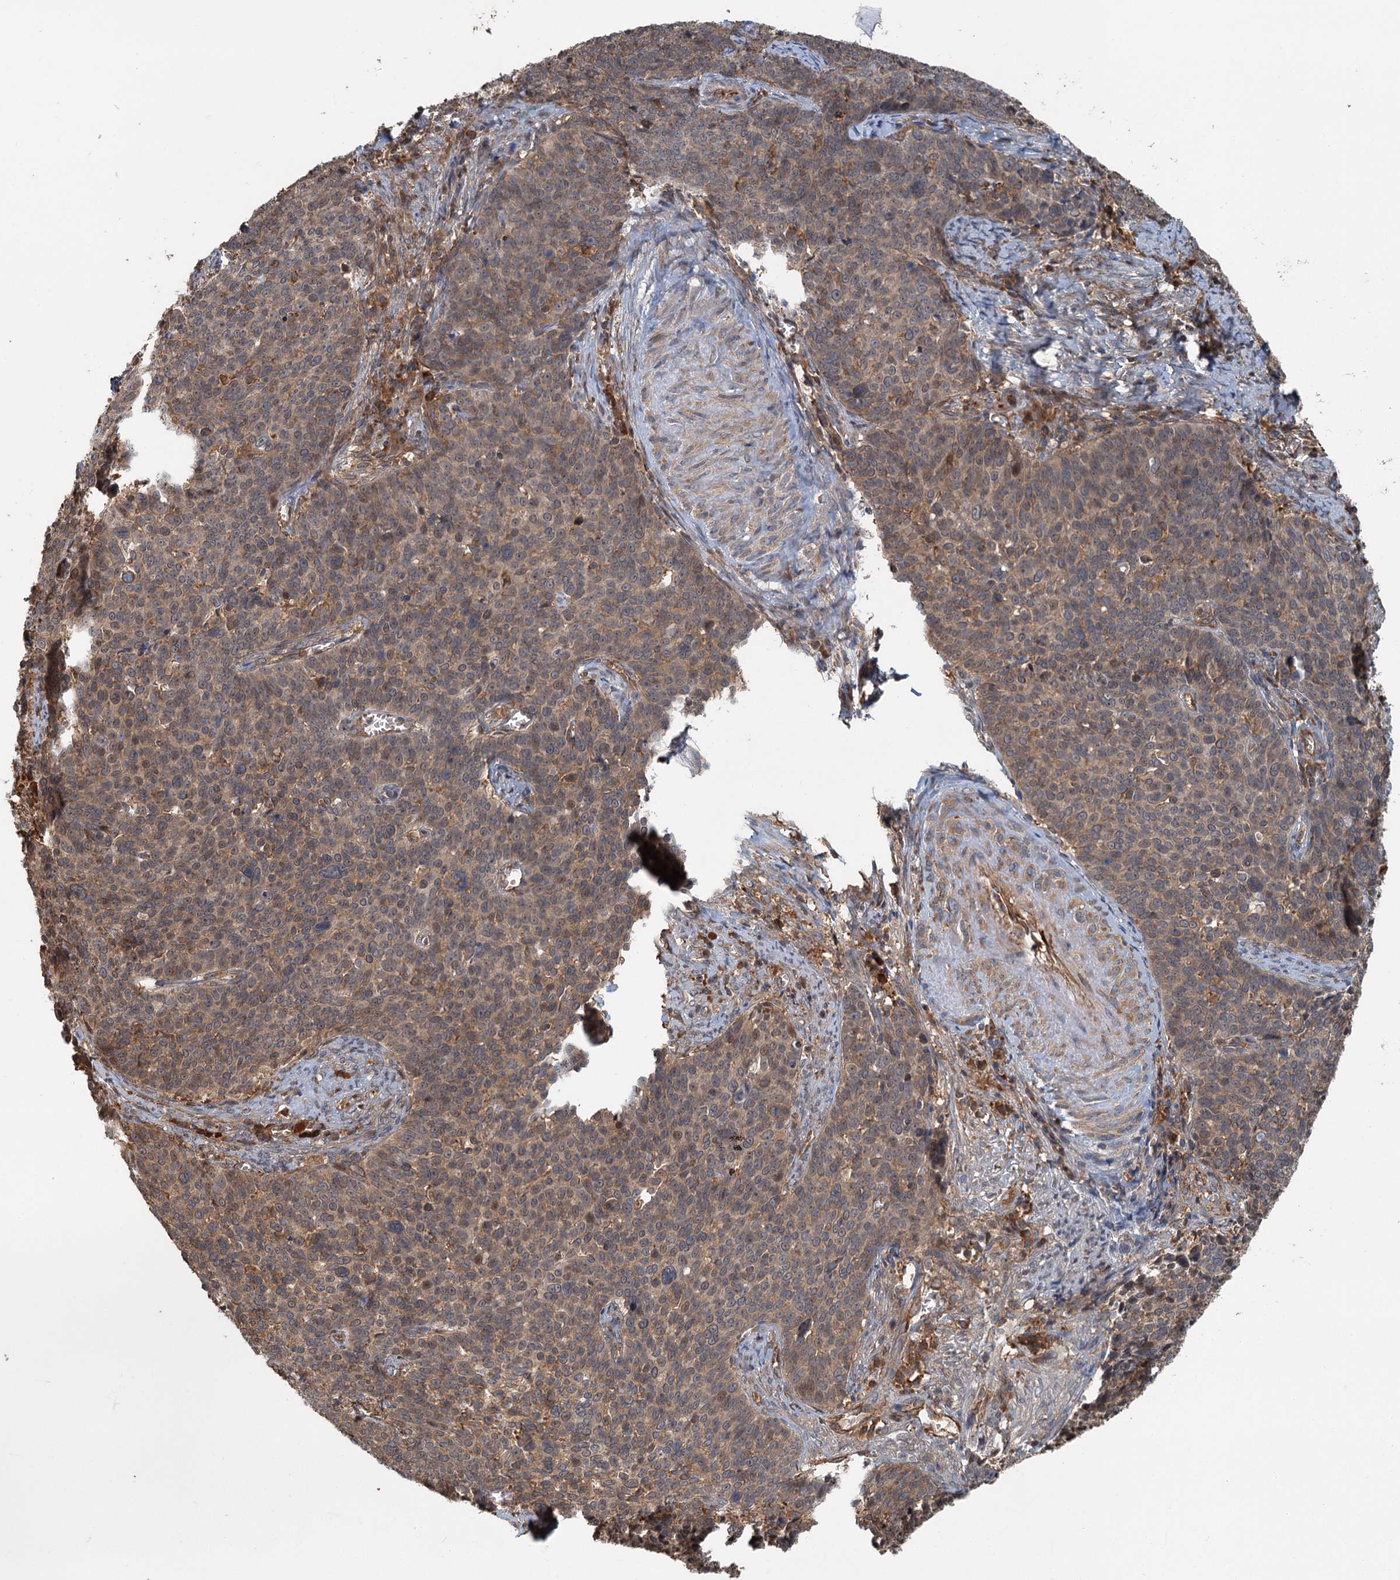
{"staining": {"intensity": "moderate", "quantity": ">75%", "location": "cytoplasmic/membranous"}, "tissue": "cervical cancer", "cell_type": "Tumor cells", "image_type": "cancer", "snomed": [{"axis": "morphology", "description": "Squamous cell carcinoma, NOS"}, {"axis": "topography", "description": "Cervix"}], "caption": "Immunohistochemistry histopathology image of cervical squamous cell carcinoma stained for a protein (brown), which reveals medium levels of moderate cytoplasmic/membranous staining in approximately >75% of tumor cells.", "gene": "ZNF527", "patient": {"sex": "female", "age": 39}}